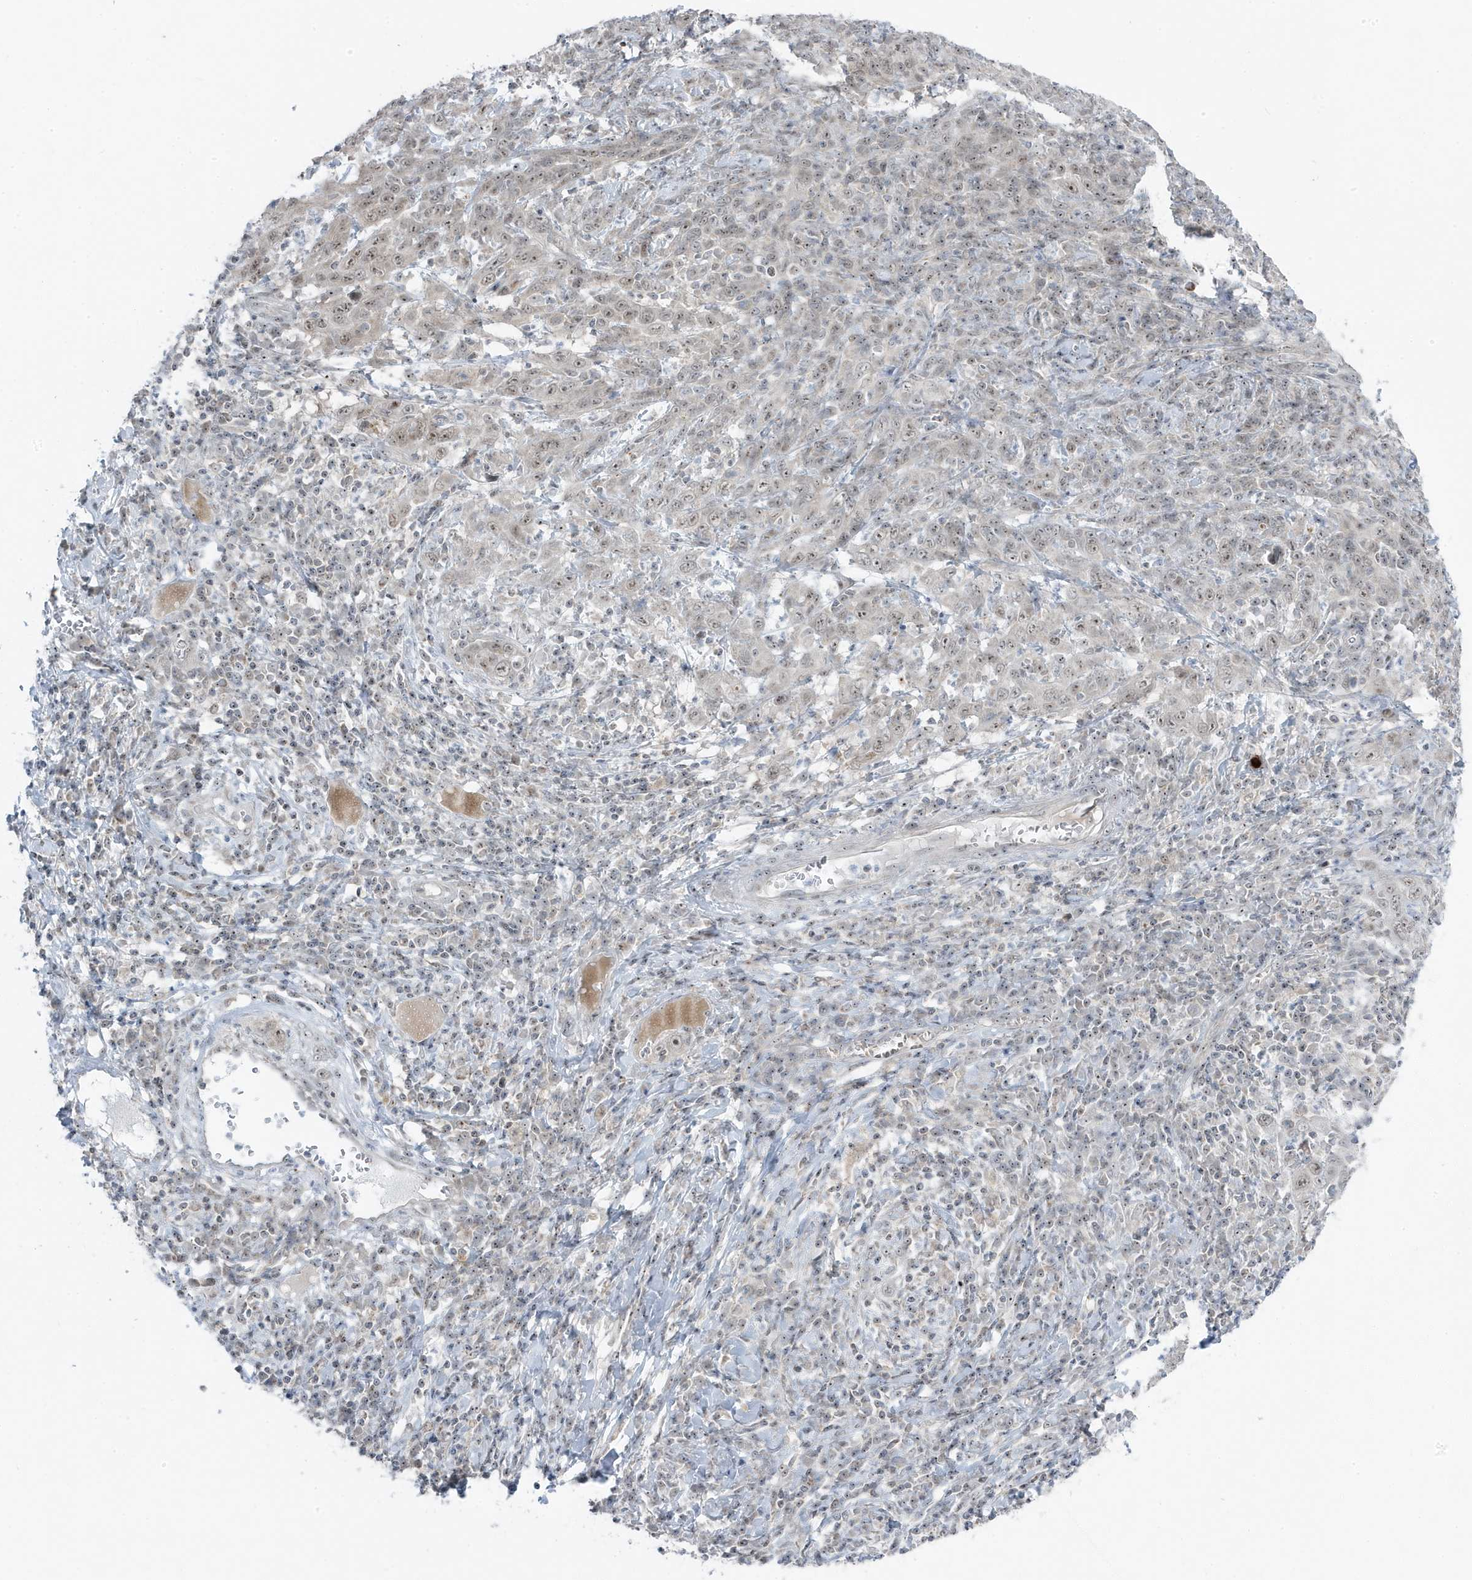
{"staining": {"intensity": "weak", "quantity": "<25%", "location": "nuclear"}, "tissue": "cervical cancer", "cell_type": "Tumor cells", "image_type": "cancer", "snomed": [{"axis": "morphology", "description": "Squamous cell carcinoma, NOS"}, {"axis": "topography", "description": "Cervix"}], "caption": "Immunohistochemistry photomicrograph of neoplastic tissue: cervical squamous cell carcinoma stained with DAB reveals no significant protein positivity in tumor cells.", "gene": "TSEN15", "patient": {"sex": "female", "age": 46}}